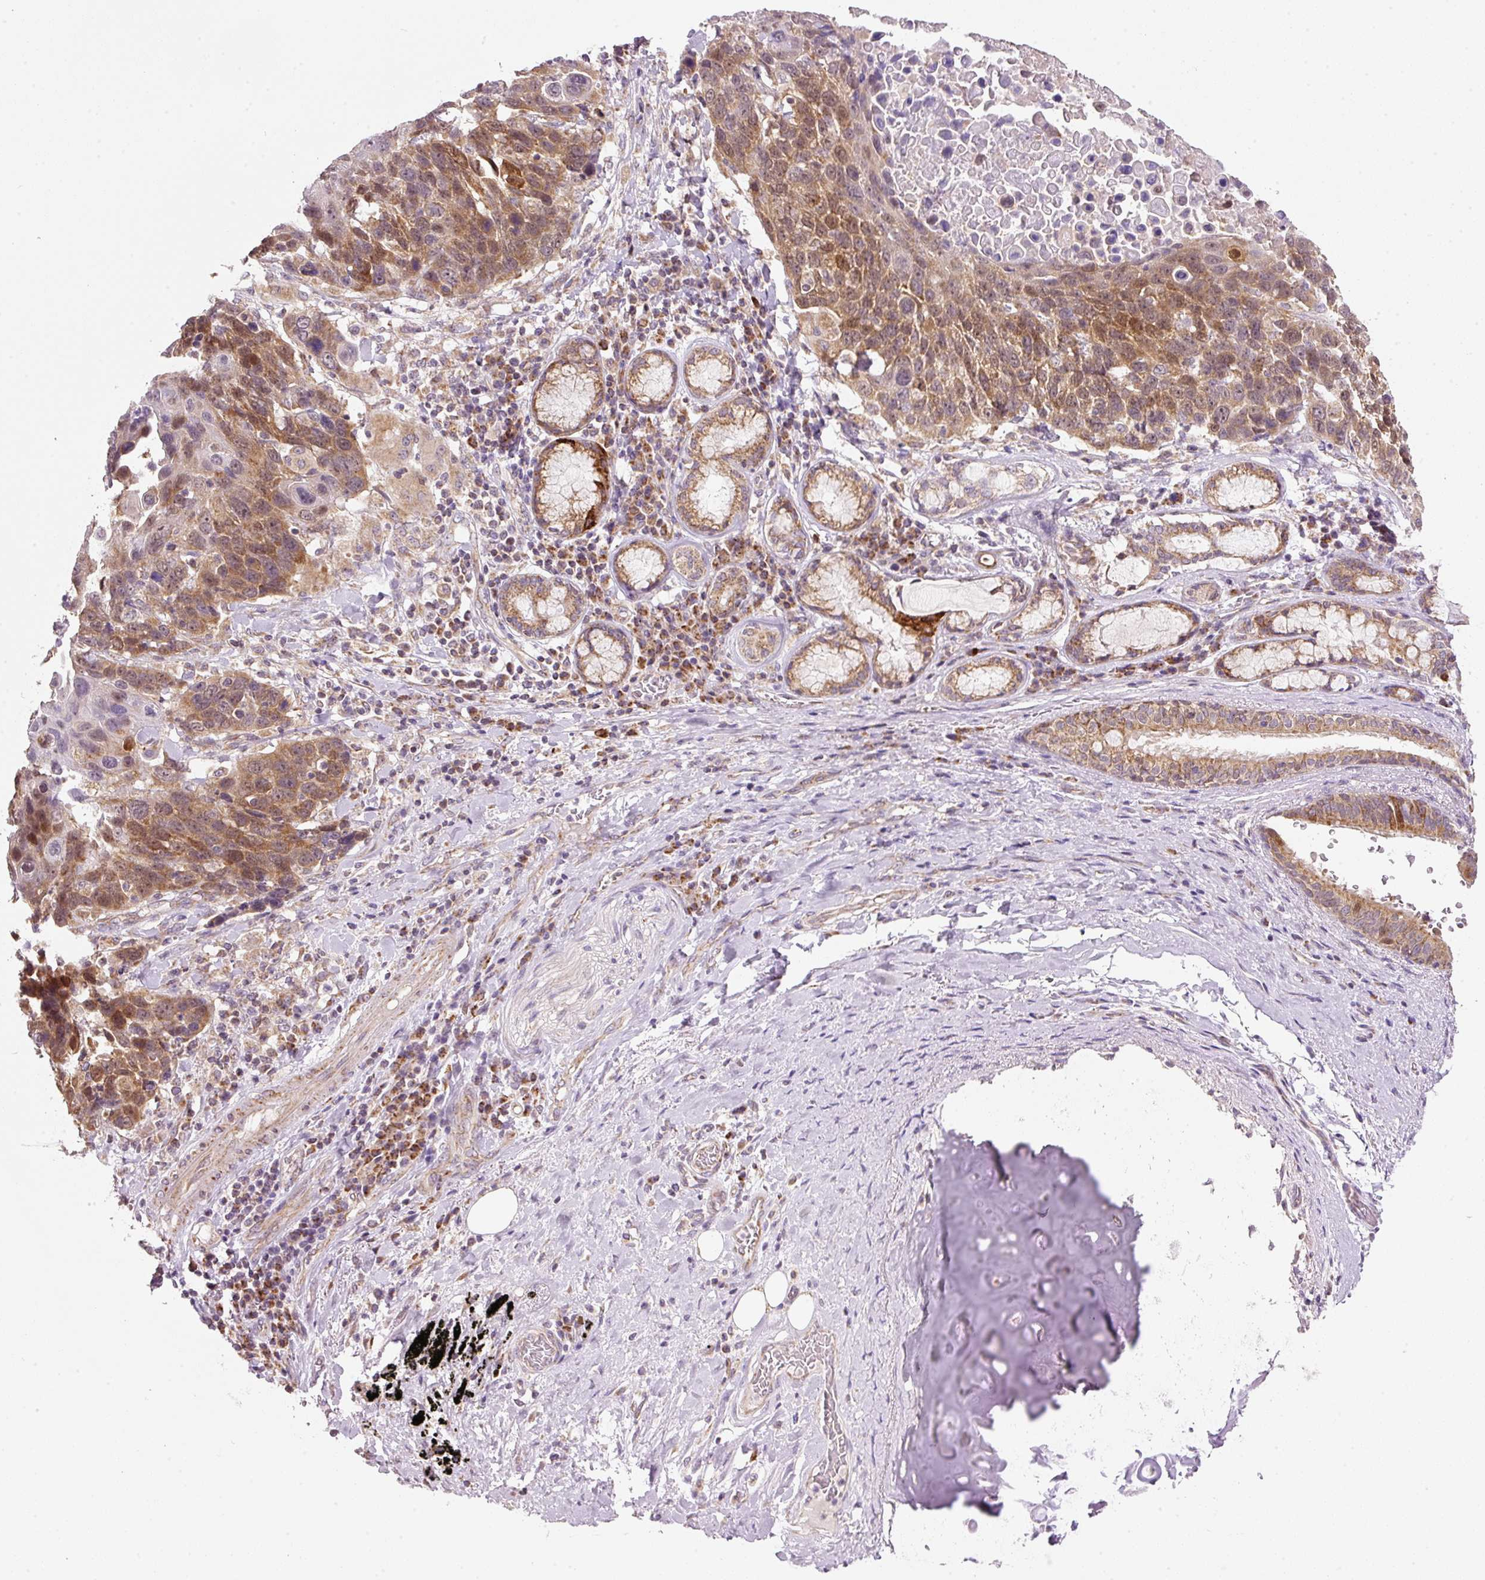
{"staining": {"intensity": "moderate", "quantity": ">75%", "location": "cytoplasmic/membranous,nuclear"}, "tissue": "lung cancer", "cell_type": "Tumor cells", "image_type": "cancer", "snomed": [{"axis": "morphology", "description": "Squamous cell carcinoma, NOS"}, {"axis": "topography", "description": "Lung"}], "caption": "Immunohistochemistry micrograph of human lung cancer stained for a protein (brown), which exhibits medium levels of moderate cytoplasmic/membranous and nuclear expression in approximately >75% of tumor cells.", "gene": "FAM78B", "patient": {"sex": "male", "age": 66}}